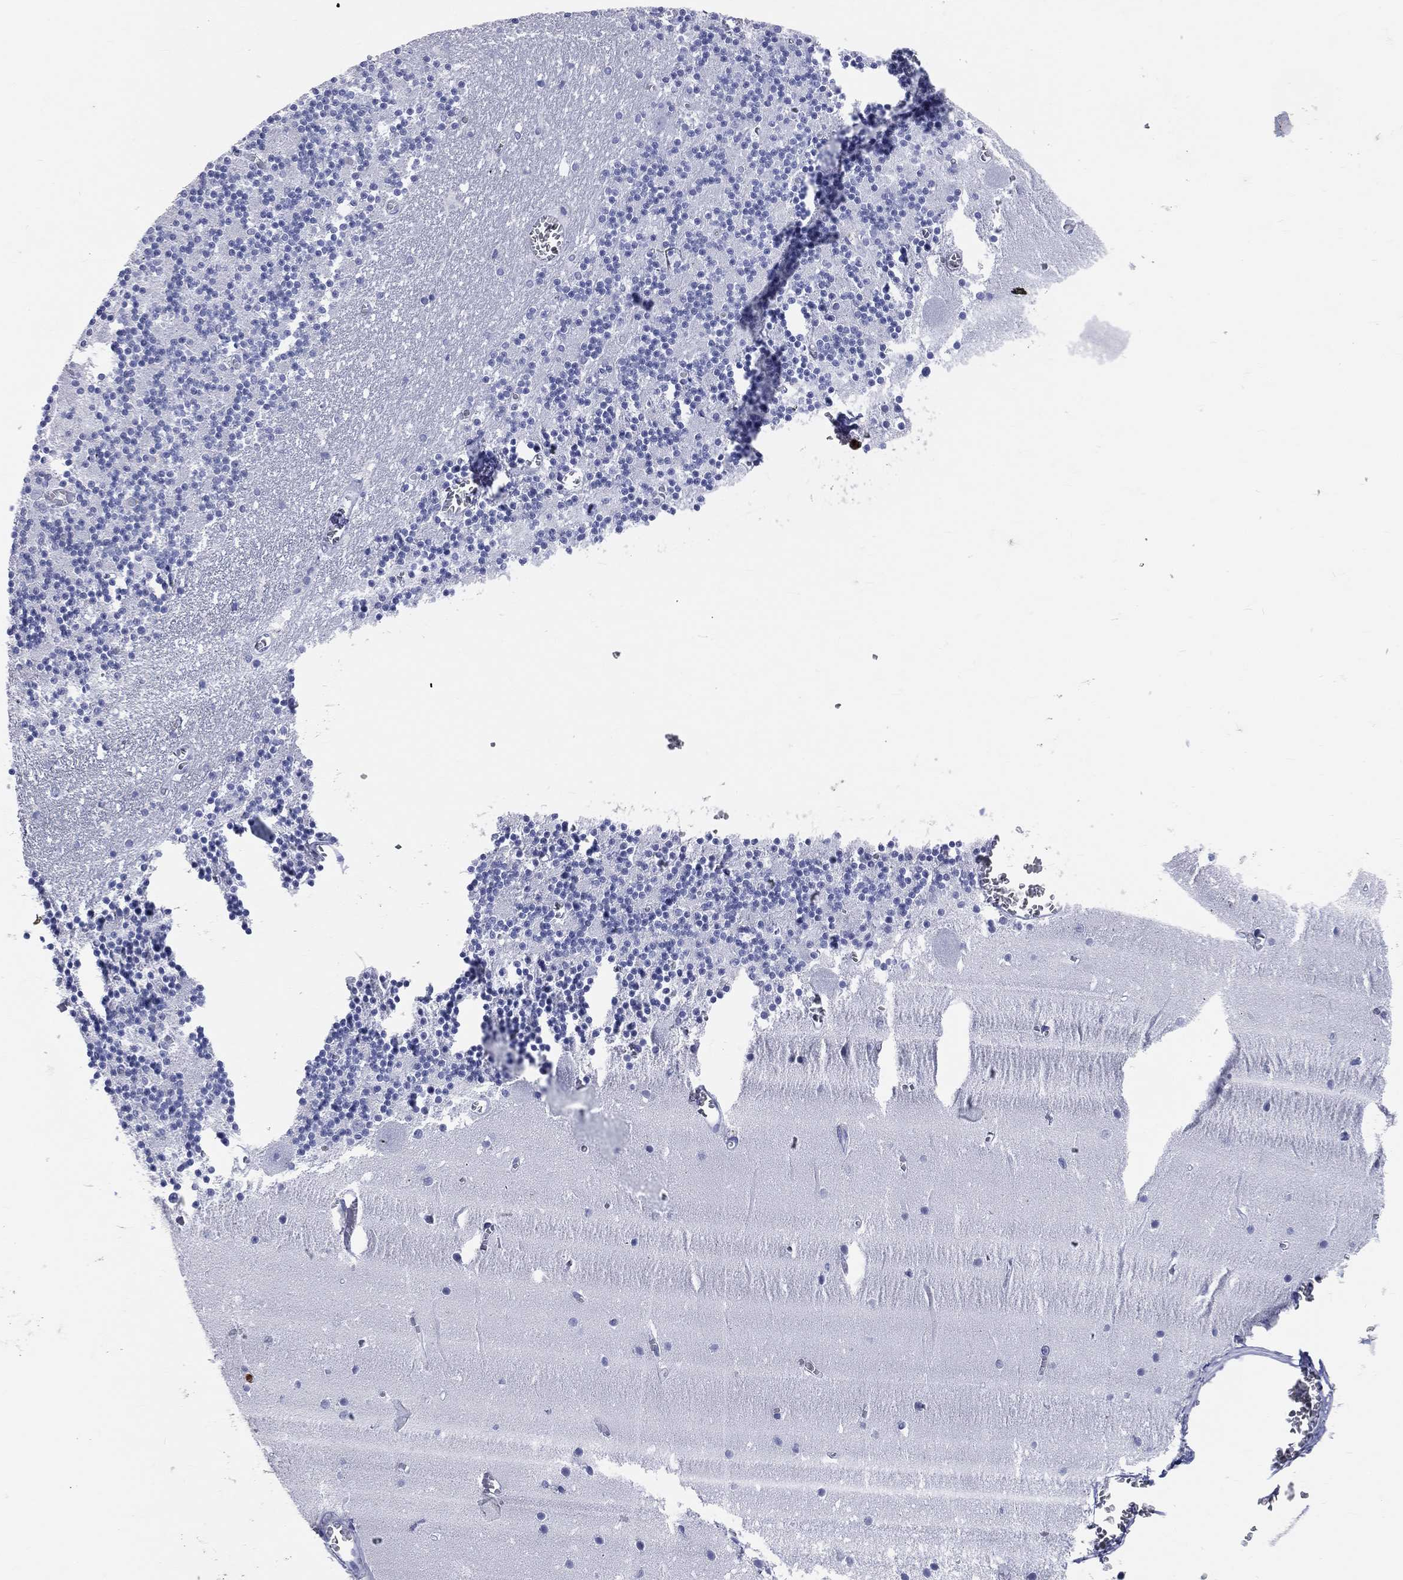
{"staining": {"intensity": "negative", "quantity": "none", "location": "none"}, "tissue": "cerebellum", "cell_type": "Cells in granular layer", "image_type": "normal", "snomed": [{"axis": "morphology", "description": "Normal tissue, NOS"}, {"axis": "topography", "description": "Cerebellum"}], "caption": "Micrograph shows no significant protein positivity in cells in granular layer of unremarkable cerebellum.", "gene": "PGLYRP1", "patient": {"sex": "female", "age": 28}}